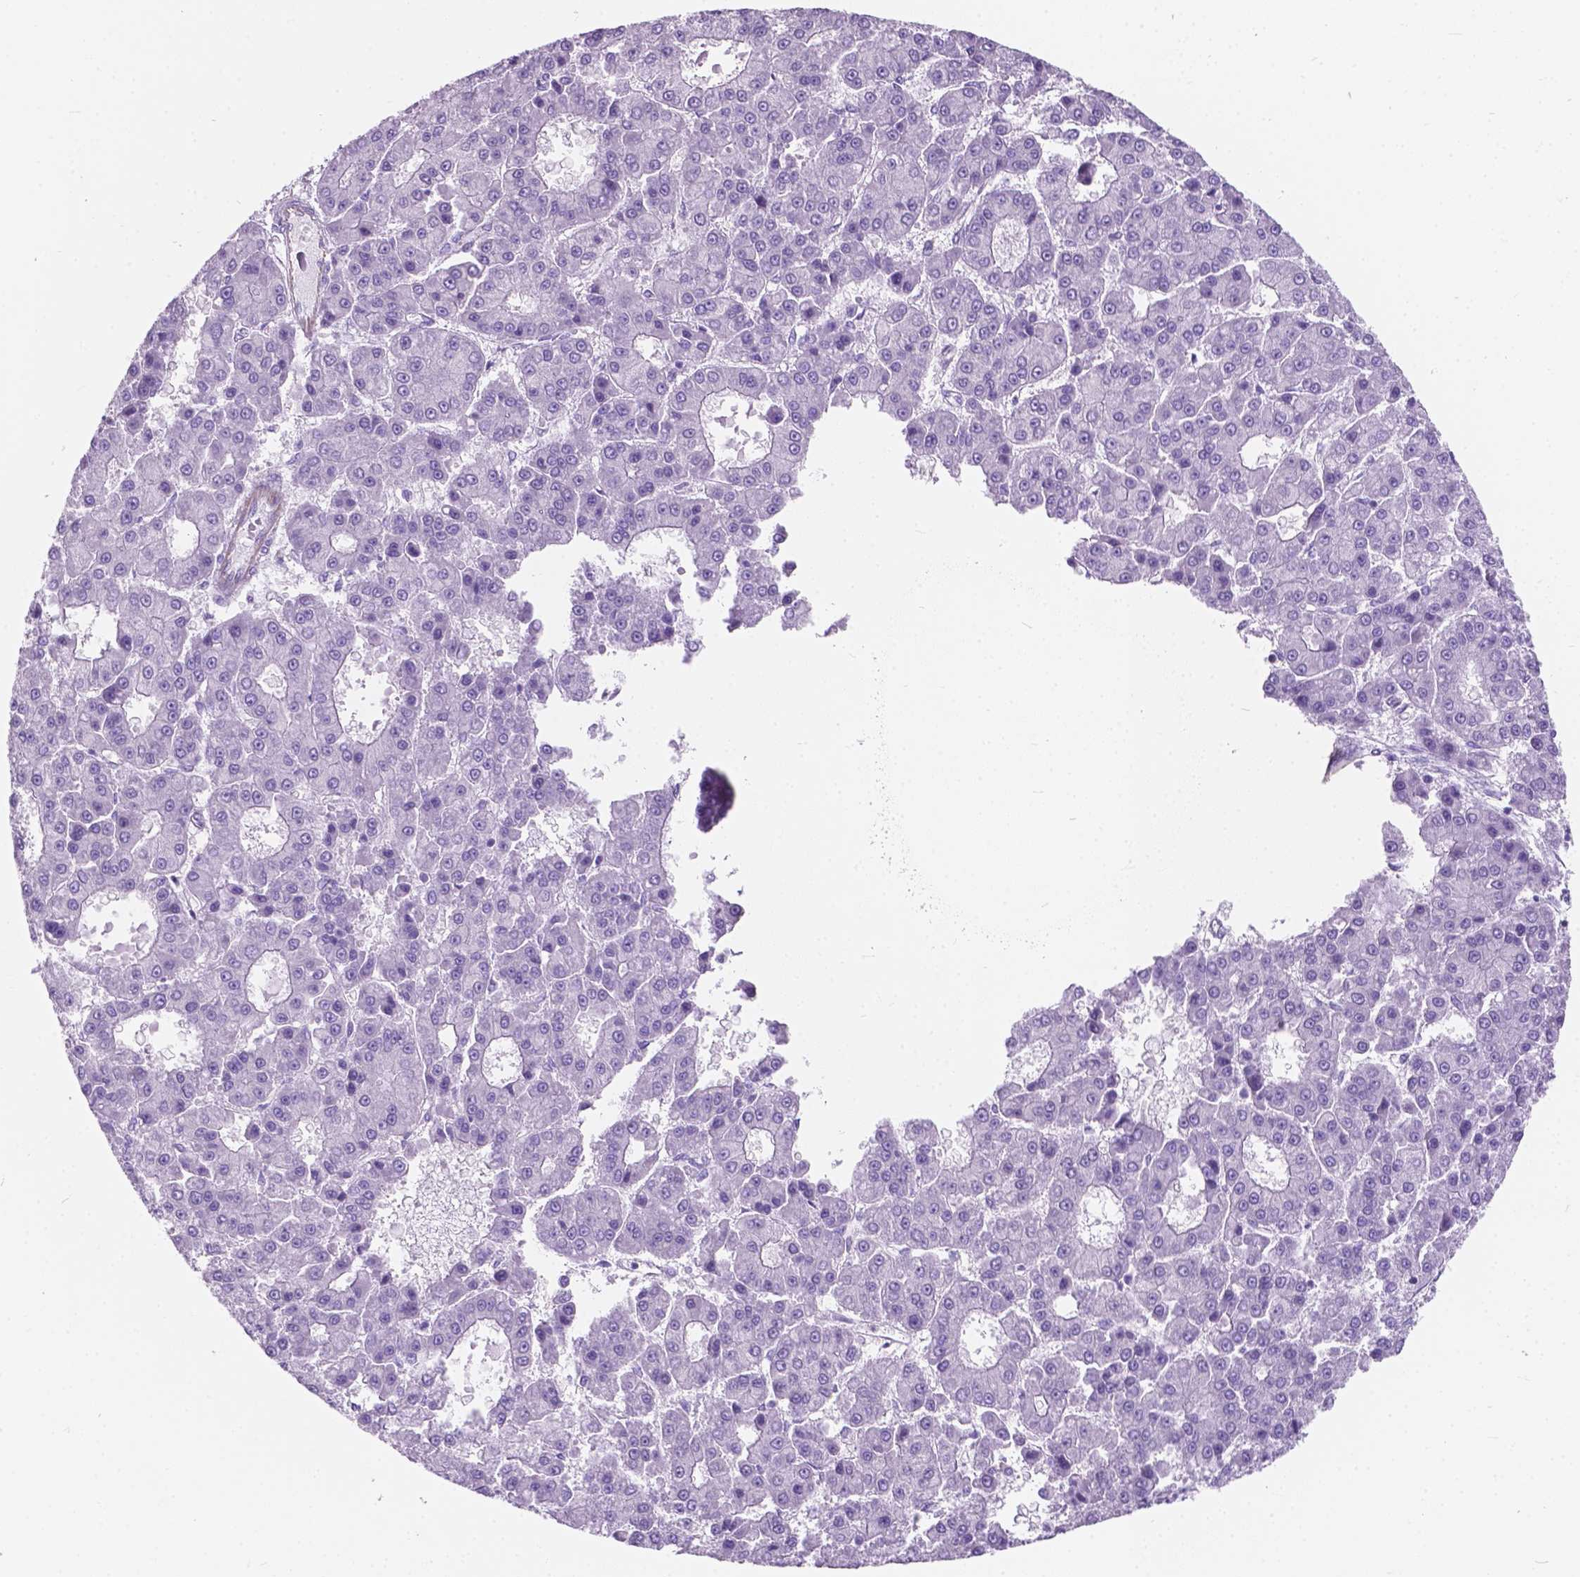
{"staining": {"intensity": "negative", "quantity": "none", "location": "none"}, "tissue": "liver cancer", "cell_type": "Tumor cells", "image_type": "cancer", "snomed": [{"axis": "morphology", "description": "Carcinoma, Hepatocellular, NOS"}, {"axis": "topography", "description": "Liver"}], "caption": "Protein analysis of hepatocellular carcinoma (liver) exhibits no significant staining in tumor cells.", "gene": "AMOT", "patient": {"sex": "male", "age": 70}}